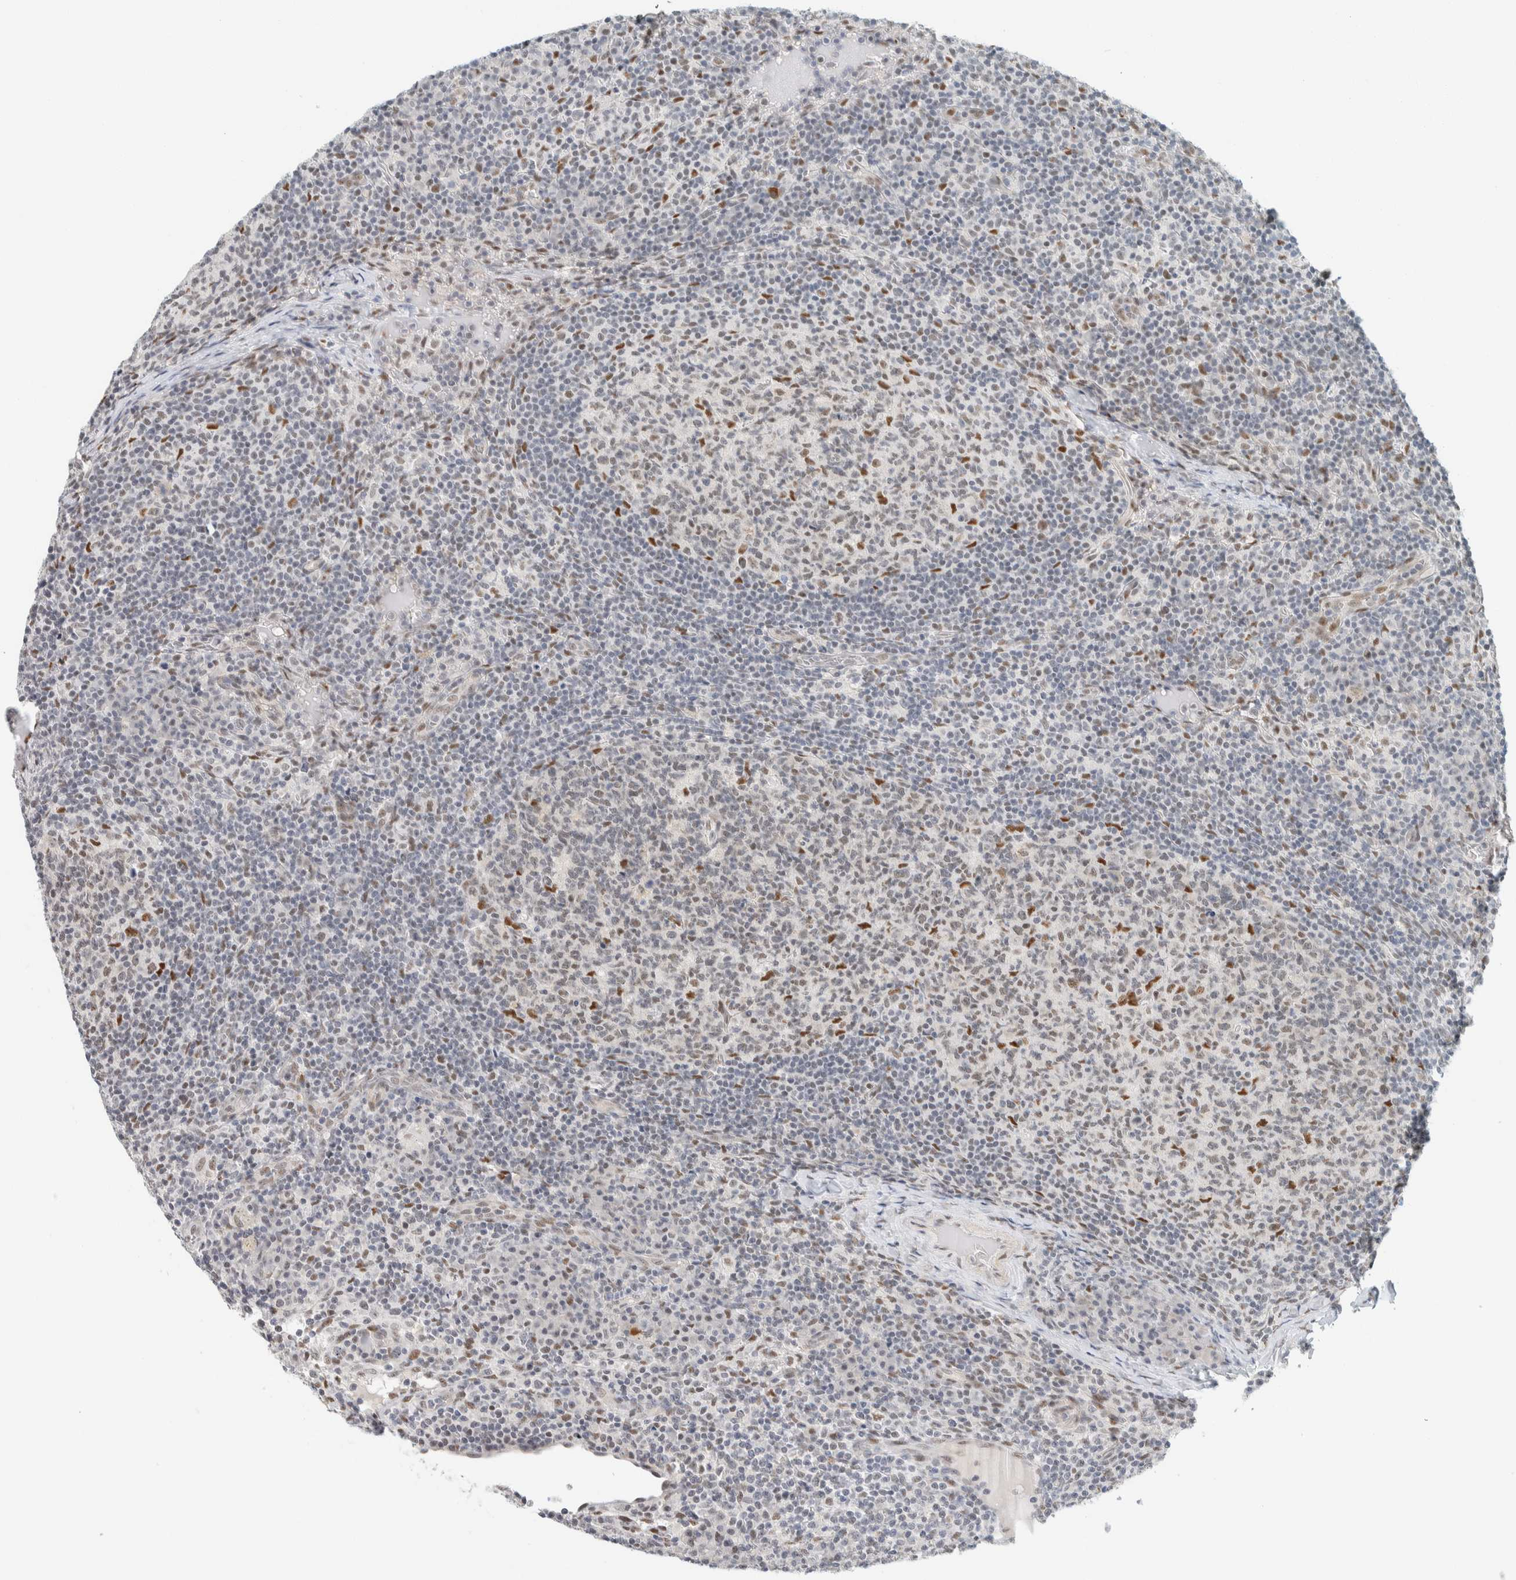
{"staining": {"intensity": "moderate", "quantity": "<25%", "location": "nuclear"}, "tissue": "lymph node", "cell_type": "Germinal center cells", "image_type": "normal", "snomed": [{"axis": "morphology", "description": "Normal tissue, NOS"}, {"axis": "morphology", "description": "Inflammation, NOS"}, {"axis": "topography", "description": "Lymph node"}], "caption": "Immunohistochemistry photomicrograph of unremarkable lymph node stained for a protein (brown), which shows low levels of moderate nuclear staining in approximately <25% of germinal center cells.", "gene": "ZNF683", "patient": {"sex": "male", "age": 55}}